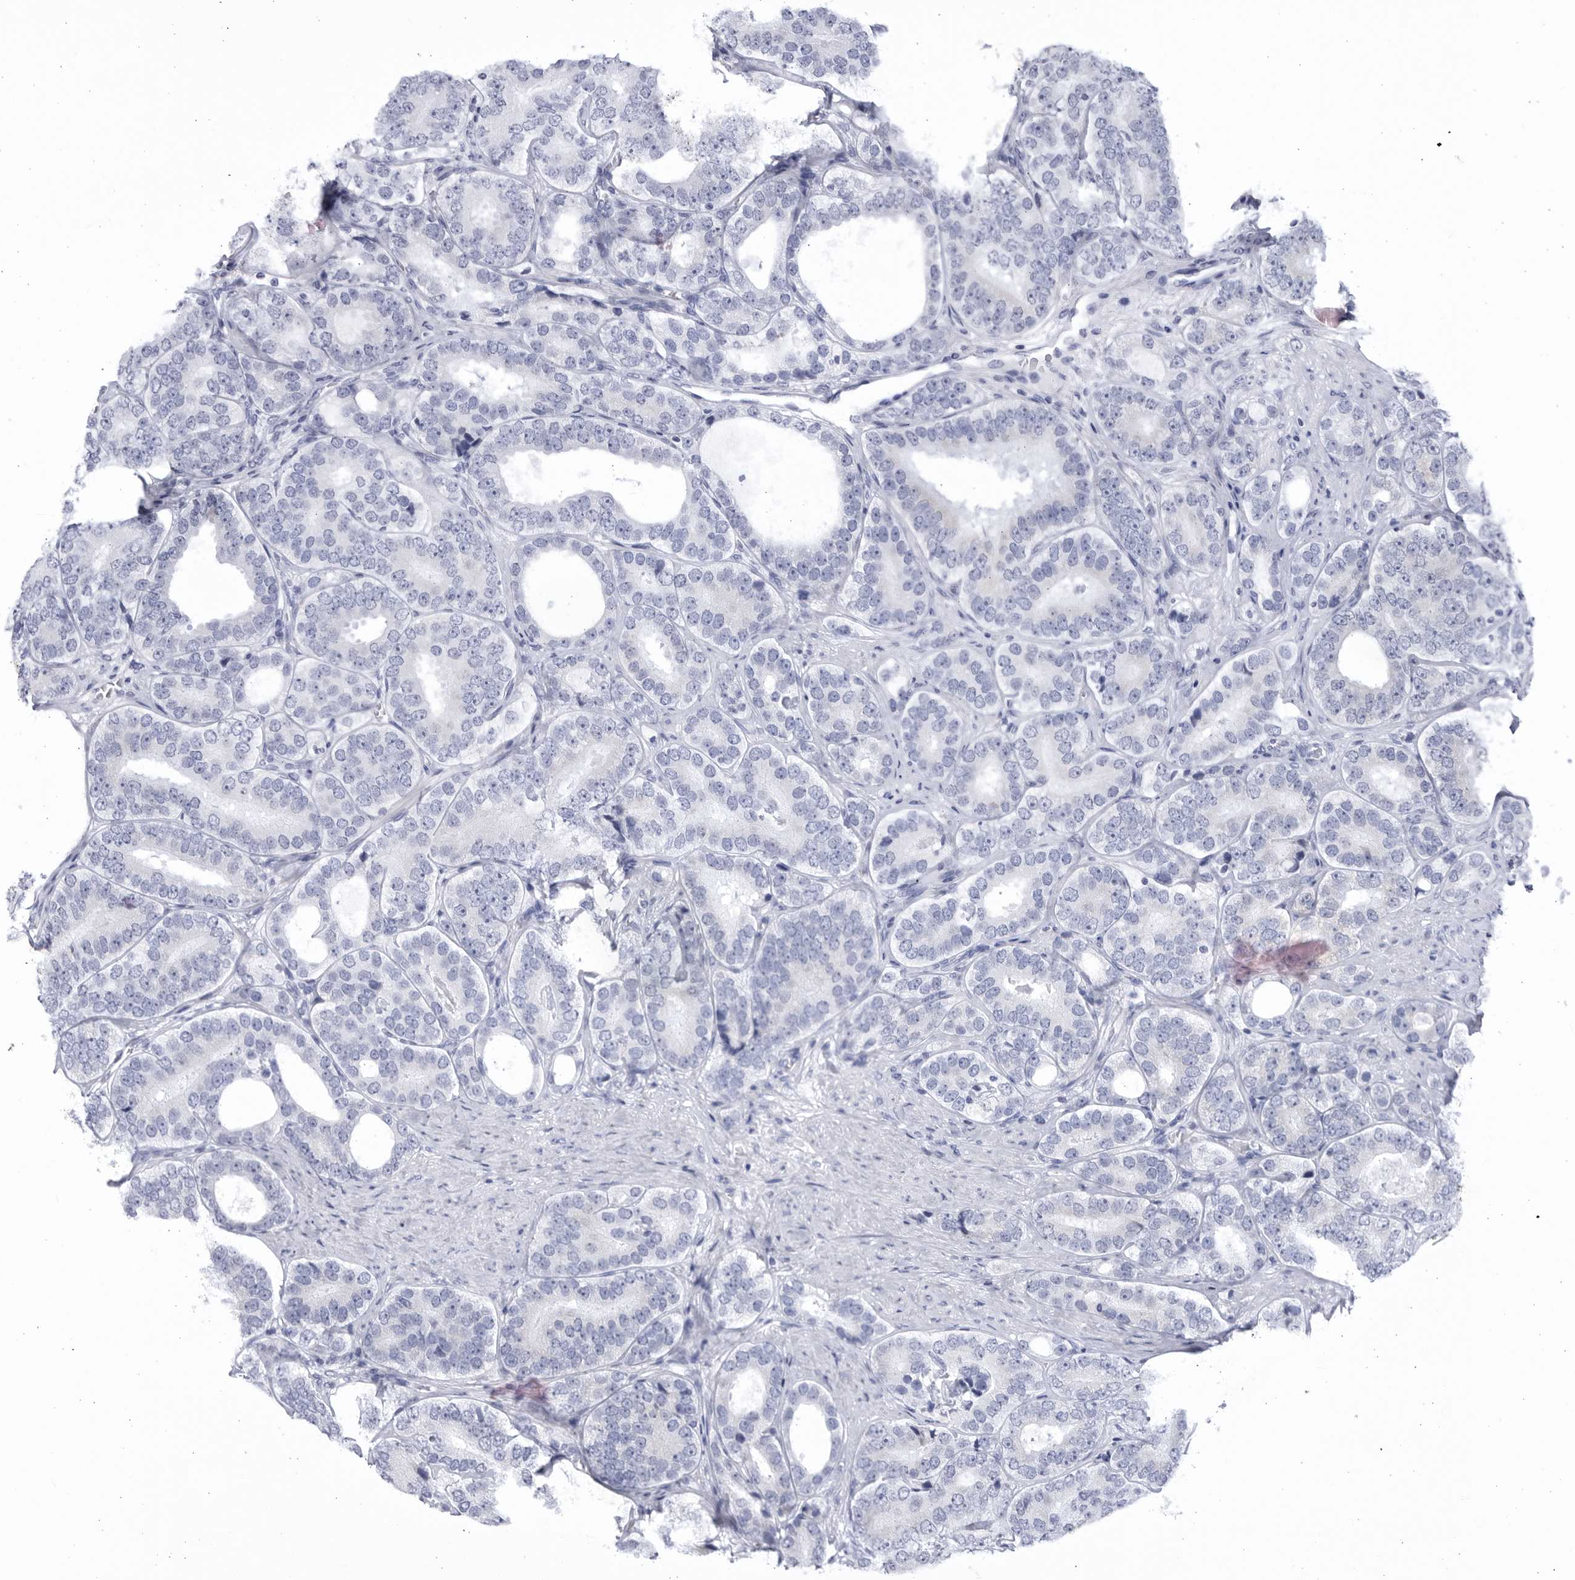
{"staining": {"intensity": "negative", "quantity": "none", "location": "none"}, "tissue": "prostate cancer", "cell_type": "Tumor cells", "image_type": "cancer", "snomed": [{"axis": "morphology", "description": "Adenocarcinoma, High grade"}, {"axis": "topography", "description": "Prostate"}], "caption": "Prostate cancer (adenocarcinoma (high-grade)) stained for a protein using immunohistochemistry (IHC) reveals no positivity tumor cells.", "gene": "CCDC181", "patient": {"sex": "male", "age": 56}}